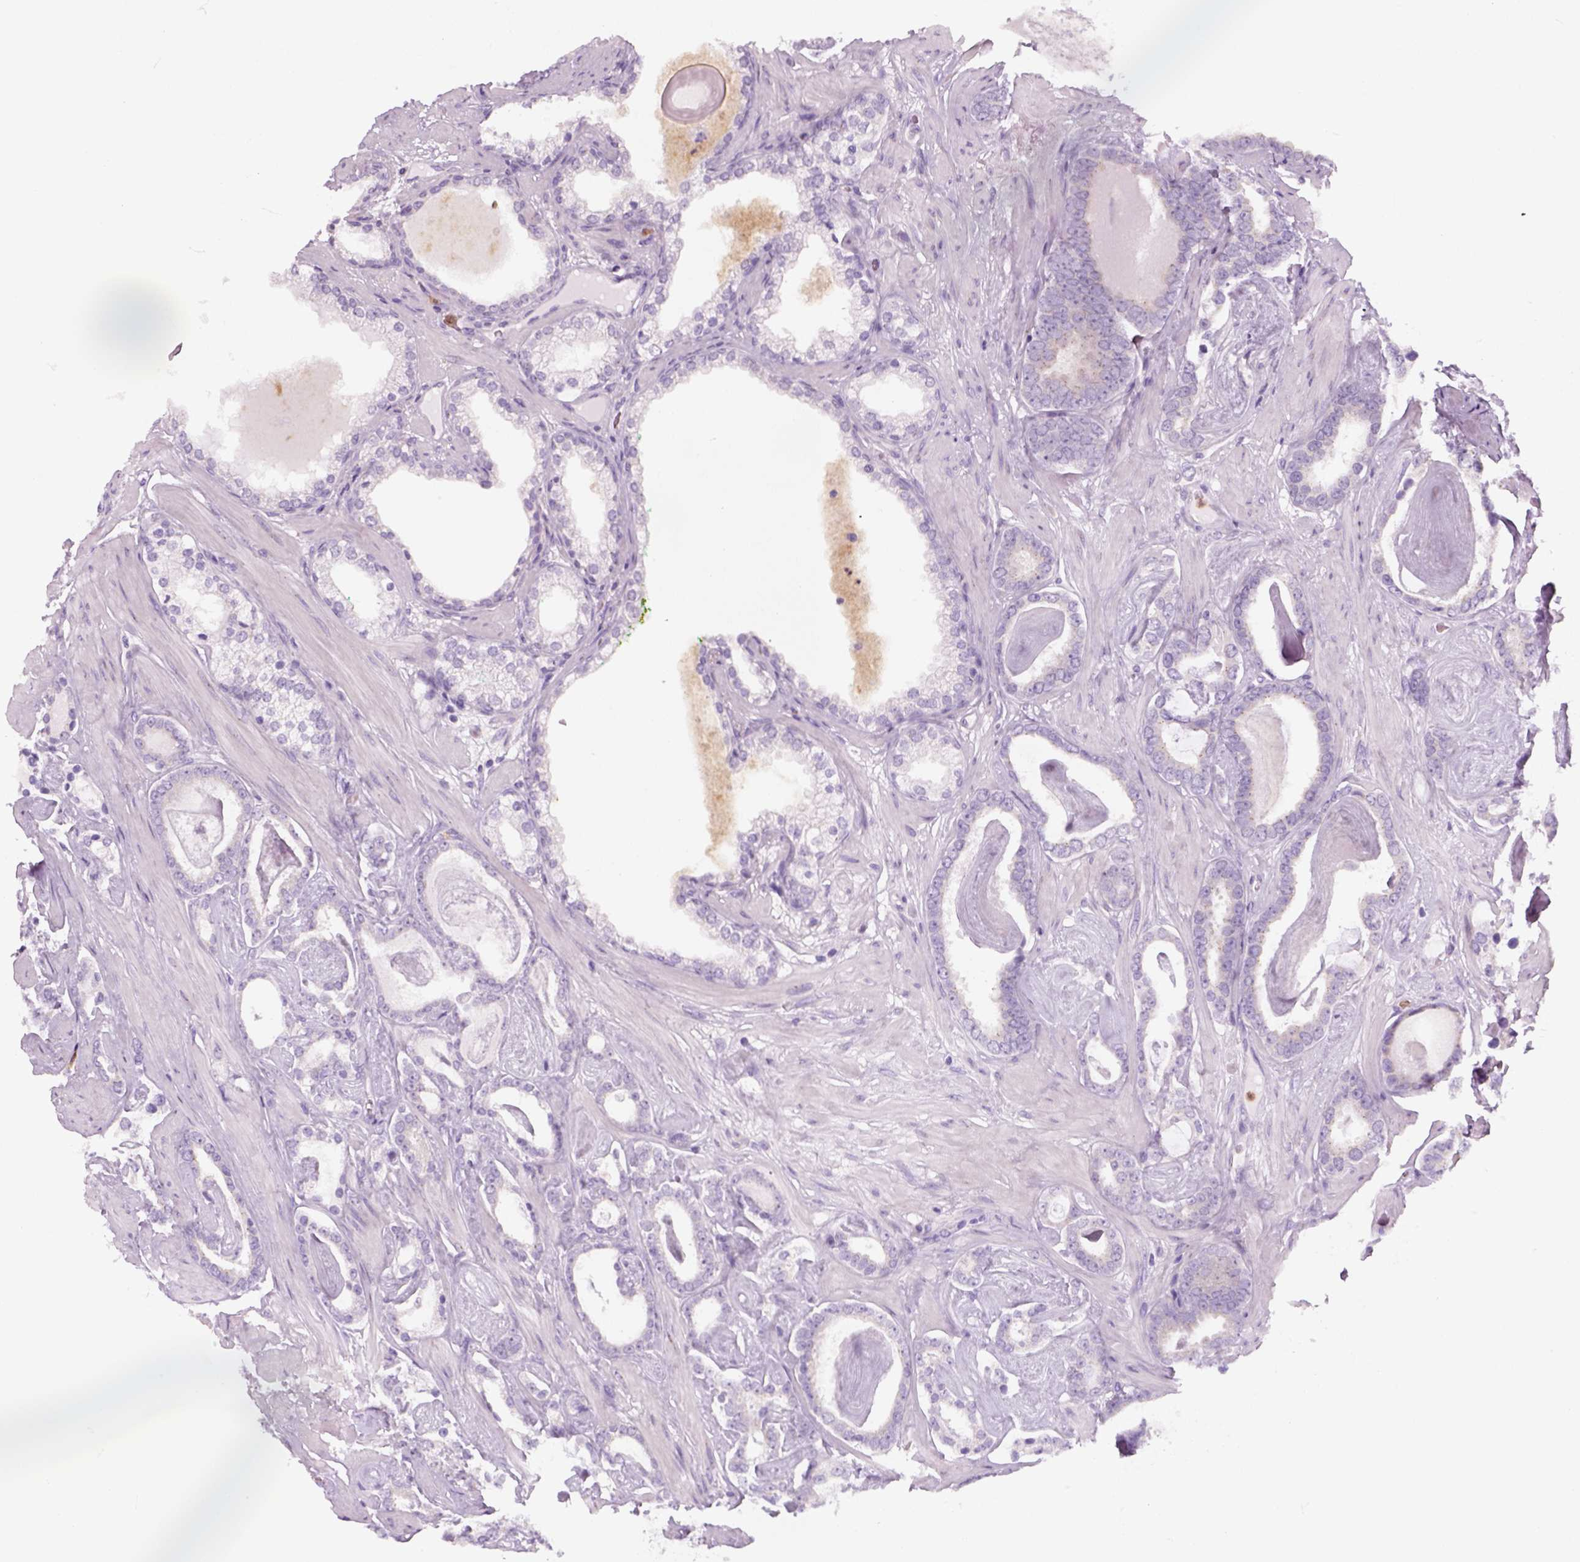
{"staining": {"intensity": "negative", "quantity": "none", "location": "none"}, "tissue": "prostate cancer", "cell_type": "Tumor cells", "image_type": "cancer", "snomed": [{"axis": "morphology", "description": "Adenocarcinoma, High grade"}, {"axis": "topography", "description": "Prostate"}], "caption": "IHC micrograph of neoplastic tissue: human adenocarcinoma (high-grade) (prostate) stained with DAB shows no significant protein staining in tumor cells. (Brightfield microscopy of DAB IHC at high magnification).", "gene": "IL4", "patient": {"sex": "male", "age": 63}}